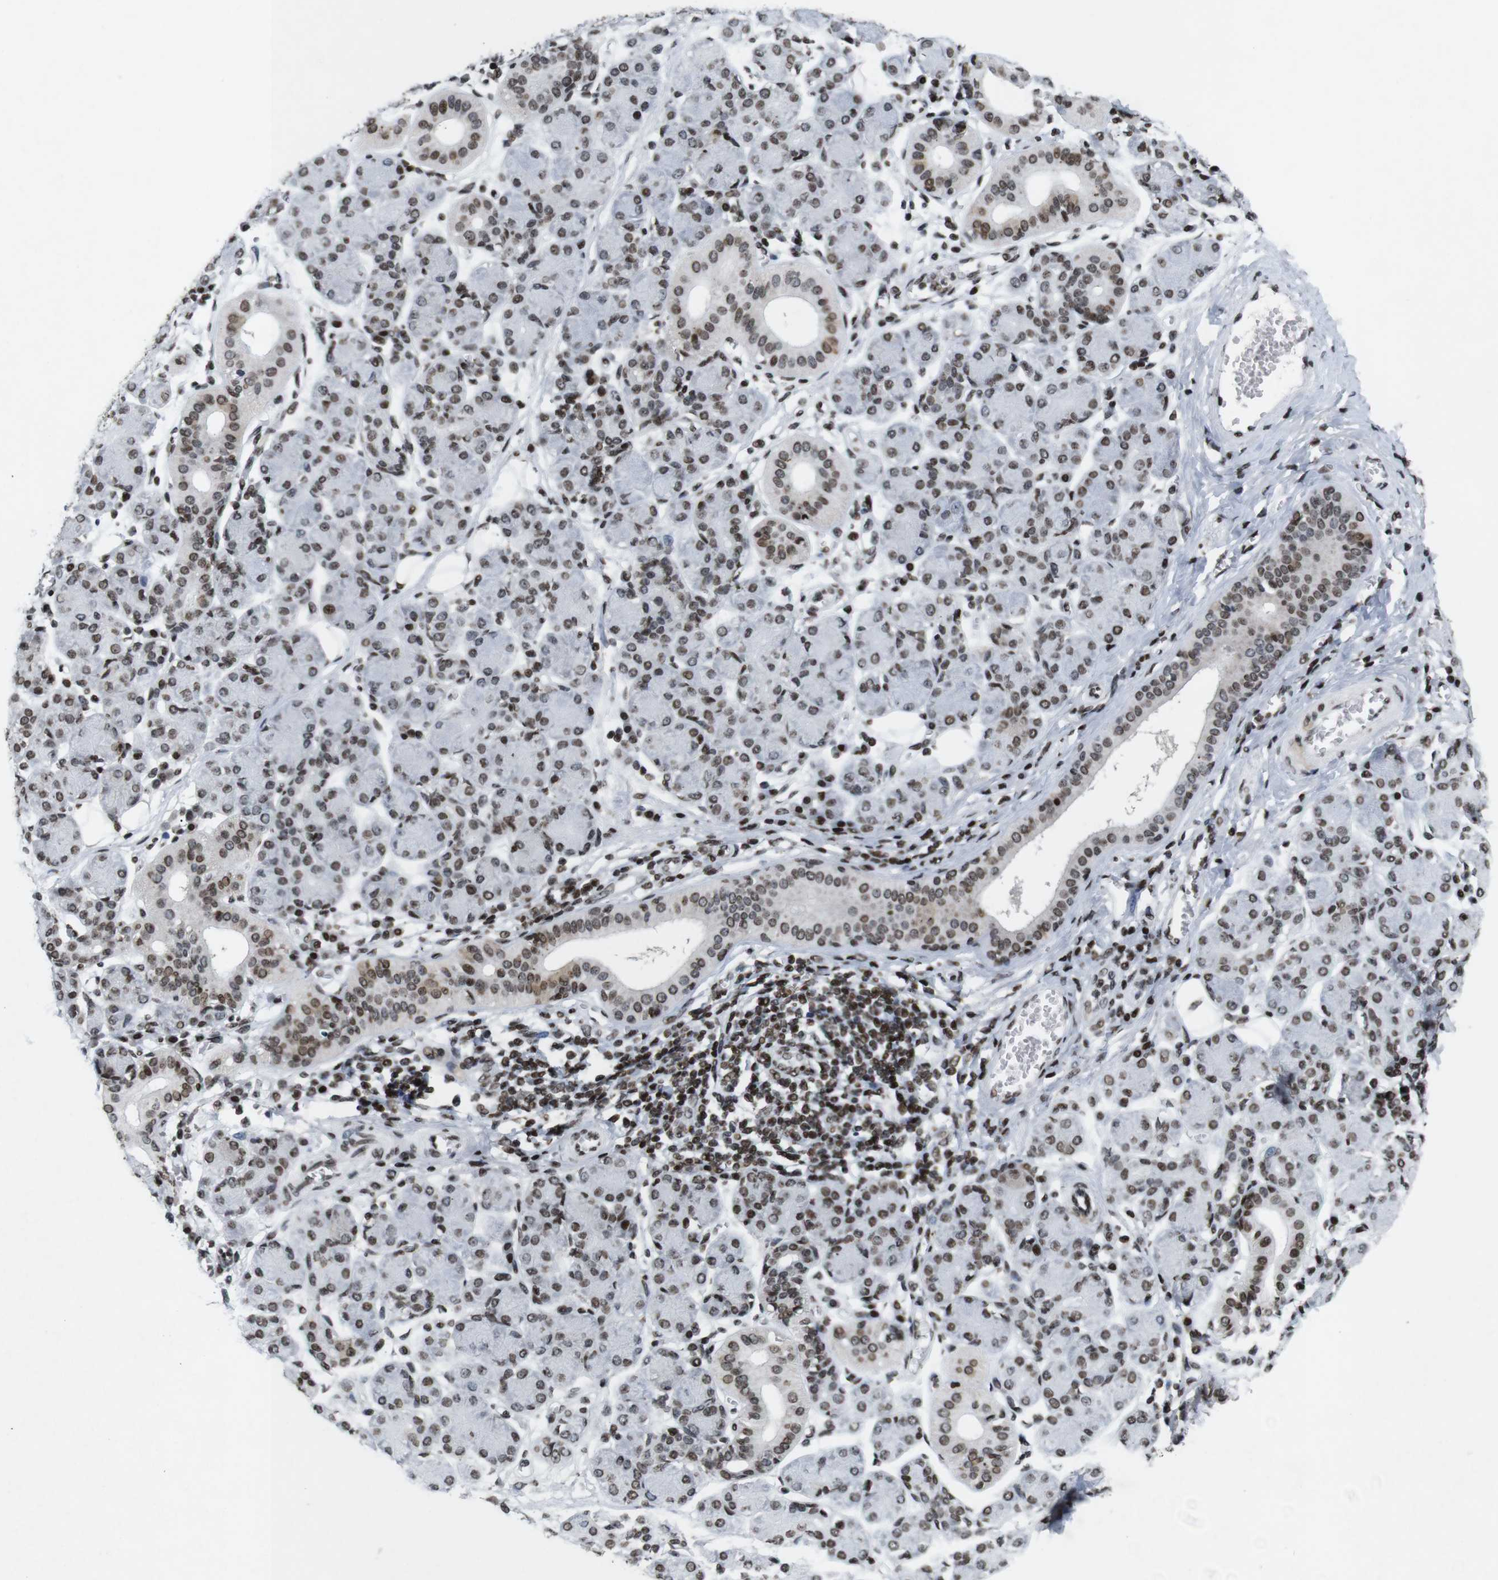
{"staining": {"intensity": "moderate", "quantity": ">75%", "location": "nuclear"}, "tissue": "salivary gland", "cell_type": "Glandular cells", "image_type": "normal", "snomed": [{"axis": "morphology", "description": "Normal tissue, NOS"}, {"axis": "morphology", "description": "Inflammation, NOS"}, {"axis": "topography", "description": "Lymph node"}, {"axis": "topography", "description": "Salivary gland"}], "caption": "The immunohistochemical stain labels moderate nuclear expression in glandular cells of normal salivary gland. The staining was performed using DAB to visualize the protein expression in brown, while the nuclei were stained in blue with hematoxylin (Magnification: 20x).", "gene": "MAGEH1", "patient": {"sex": "male", "age": 3}}